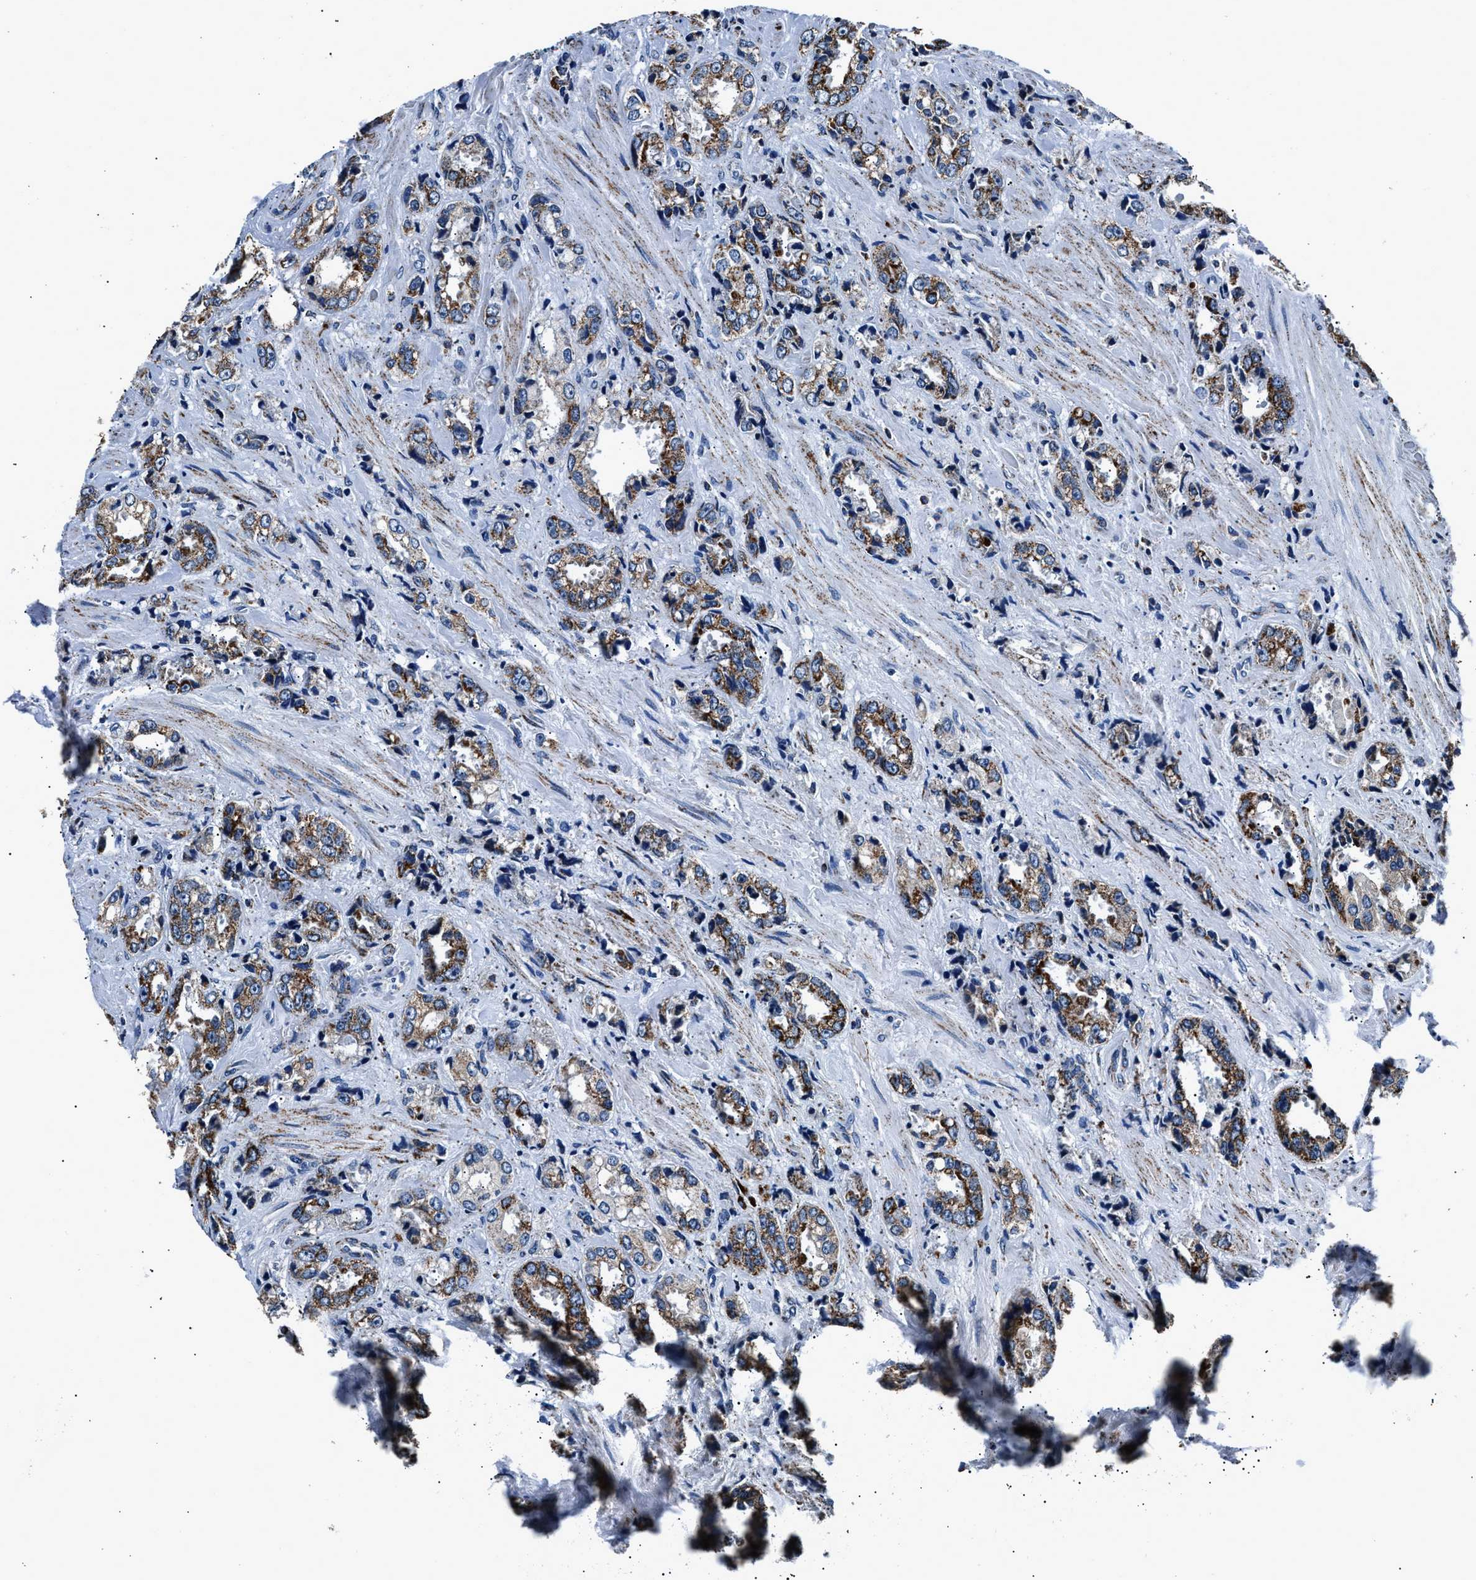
{"staining": {"intensity": "moderate", "quantity": ">75%", "location": "cytoplasmic/membranous"}, "tissue": "prostate cancer", "cell_type": "Tumor cells", "image_type": "cancer", "snomed": [{"axis": "morphology", "description": "Adenocarcinoma, High grade"}, {"axis": "topography", "description": "Prostate"}], "caption": "Immunohistochemistry histopathology image of neoplastic tissue: human prostate cancer (adenocarcinoma (high-grade)) stained using immunohistochemistry displays medium levels of moderate protein expression localized specifically in the cytoplasmic/membranous of tumor cells, appearing as a cytoplasmic/membranous brown color.", "gene": "HIBADH", "patient": {"sex": "male", "age": 61}}